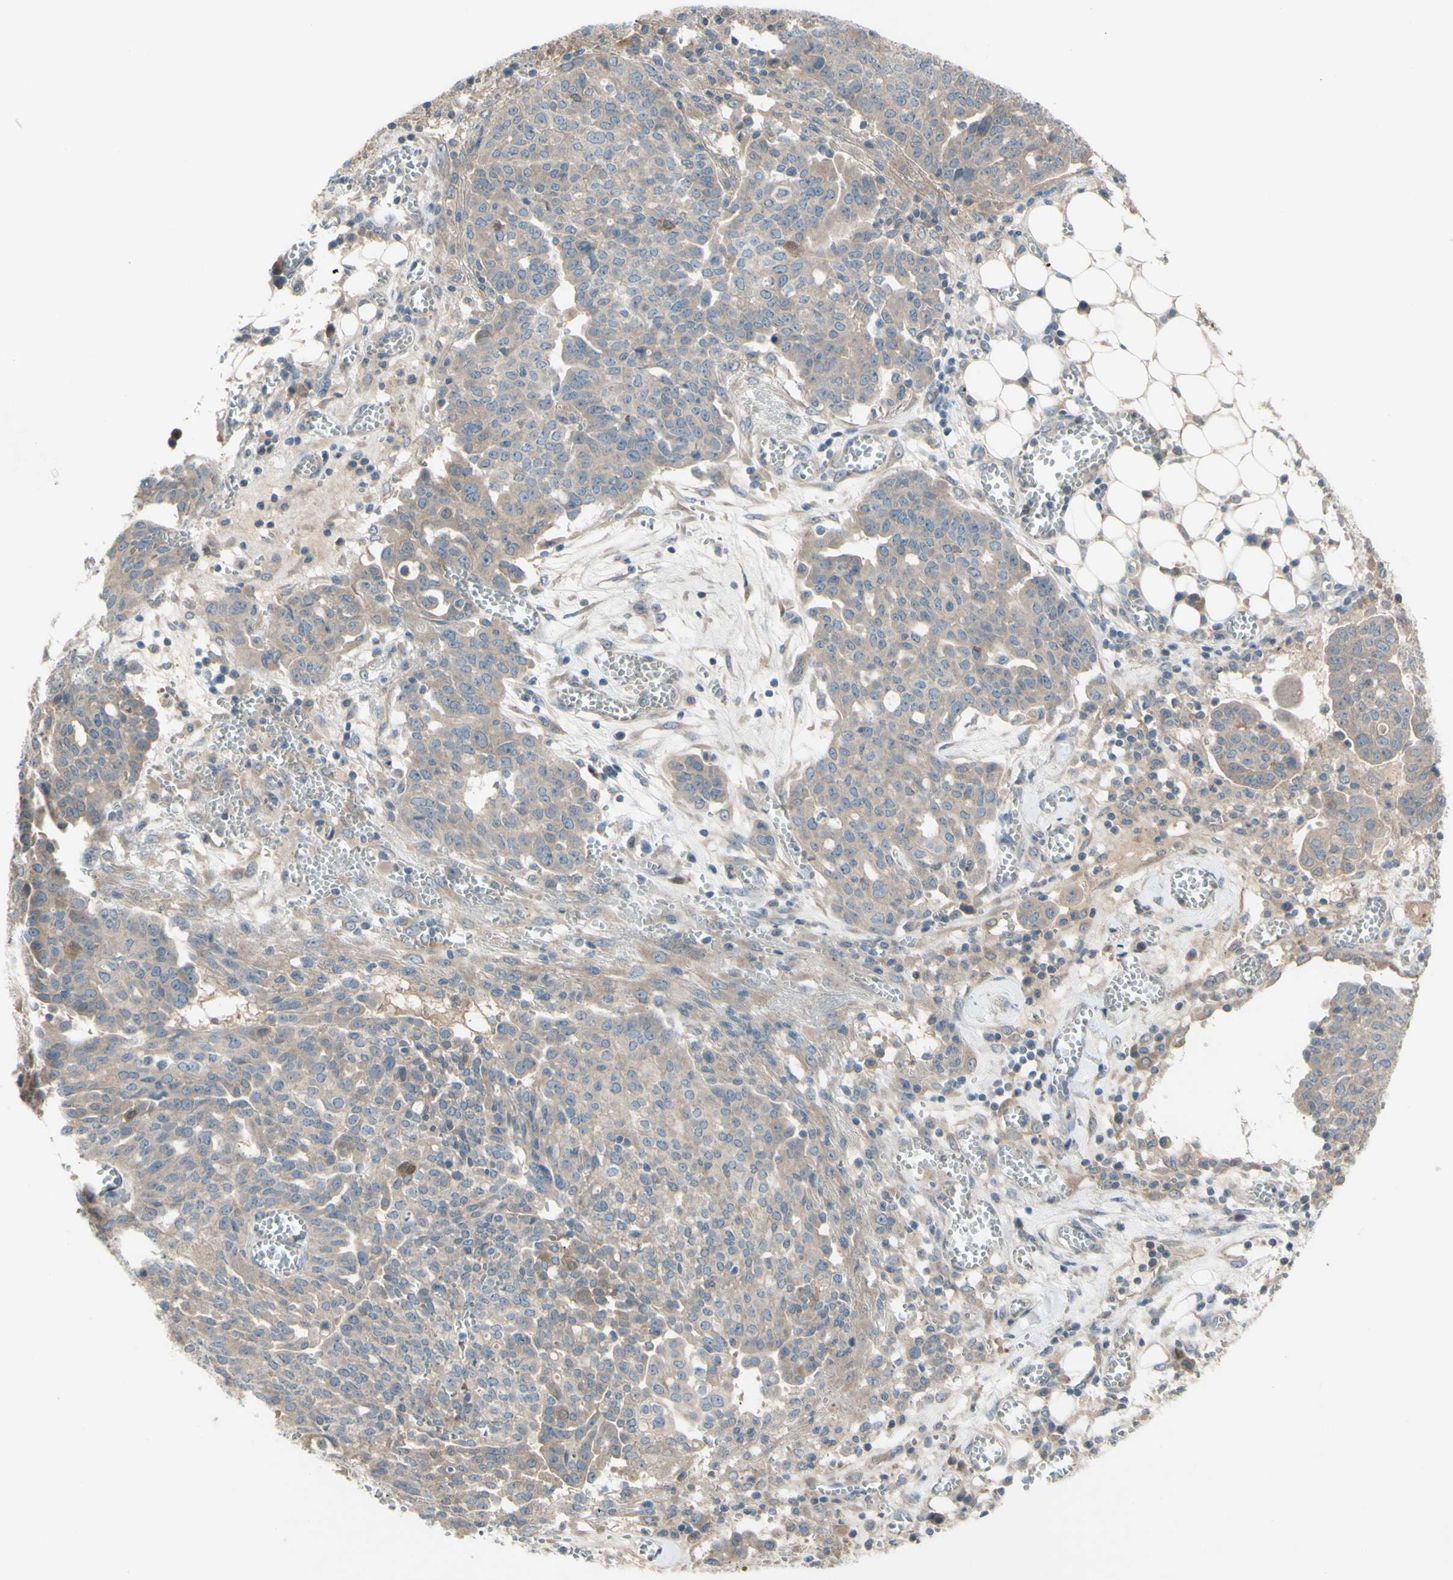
{"staining": {"intensity": "weak", "quantity": ">75%", "location": "cytoplasmic/membranous"}, "tissue": "ovarian cancer", "cell_type": "Tumor cells", "image_type": "cancer", "snomed": [{"axis": "morphology", "description": "Cystadenocarcinoma, serous, NOS"}, {"axis": "topography", "description": "Soft tissue"}, {"axis": "topography", "description": "Ovary"}], "caption": "This is an image of immunohistochemistry (IHC) staining of ovarian cancer (serous cystadenocarcinoma), which shows weak positivity in the cytoplasmic/membranous of tumor cells.", "gene": "AFP", "patient": {"sex": "female", "age": 57}}